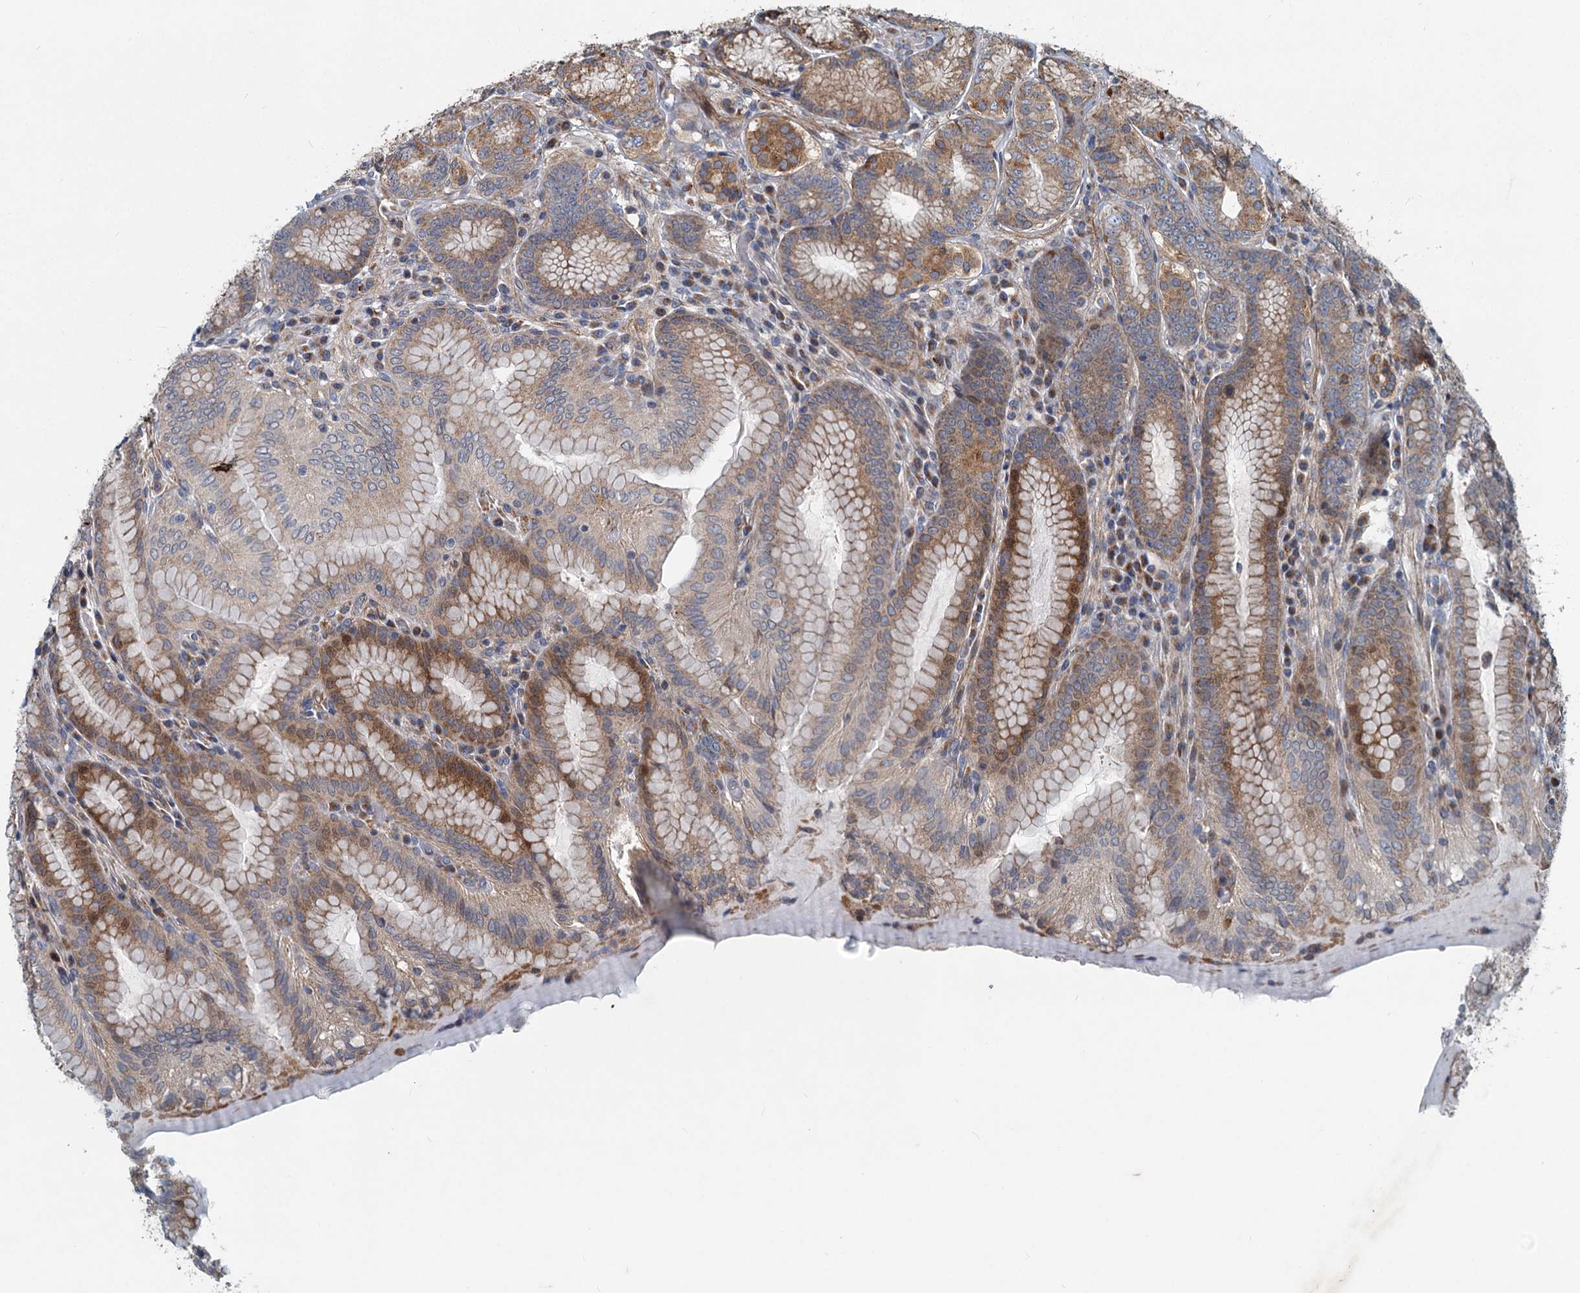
{"staining": {"intensity": "strong", "quantity": "25%-75%", "location": "cytoplasmic/membranous"}, "tissue": "stomach", "cell_type": "Glandular cells", "image_type": "normal", "snomed": [{"axis": "morphology", "description": "Normal tissue, NOS"}, {"axis": "topography", "description": "Stomach, upper"}, {"axis": "topography", "description": "Stomach, lower"}], "caption": "Stomach was stained to show a protein in brown. There is high levels of strong cytoplasmic/membranous positivity in about 25%-75% of glandular cells. The staining was performed using DAB (3,3'-diaminobenzidine) to visualize the protein expression in brown, while the nuclei were stained in blue with hematoxylin (Magnification: 20x).", "gene": "ADCY2", "patient": {"sex": "female", "age": 76}}